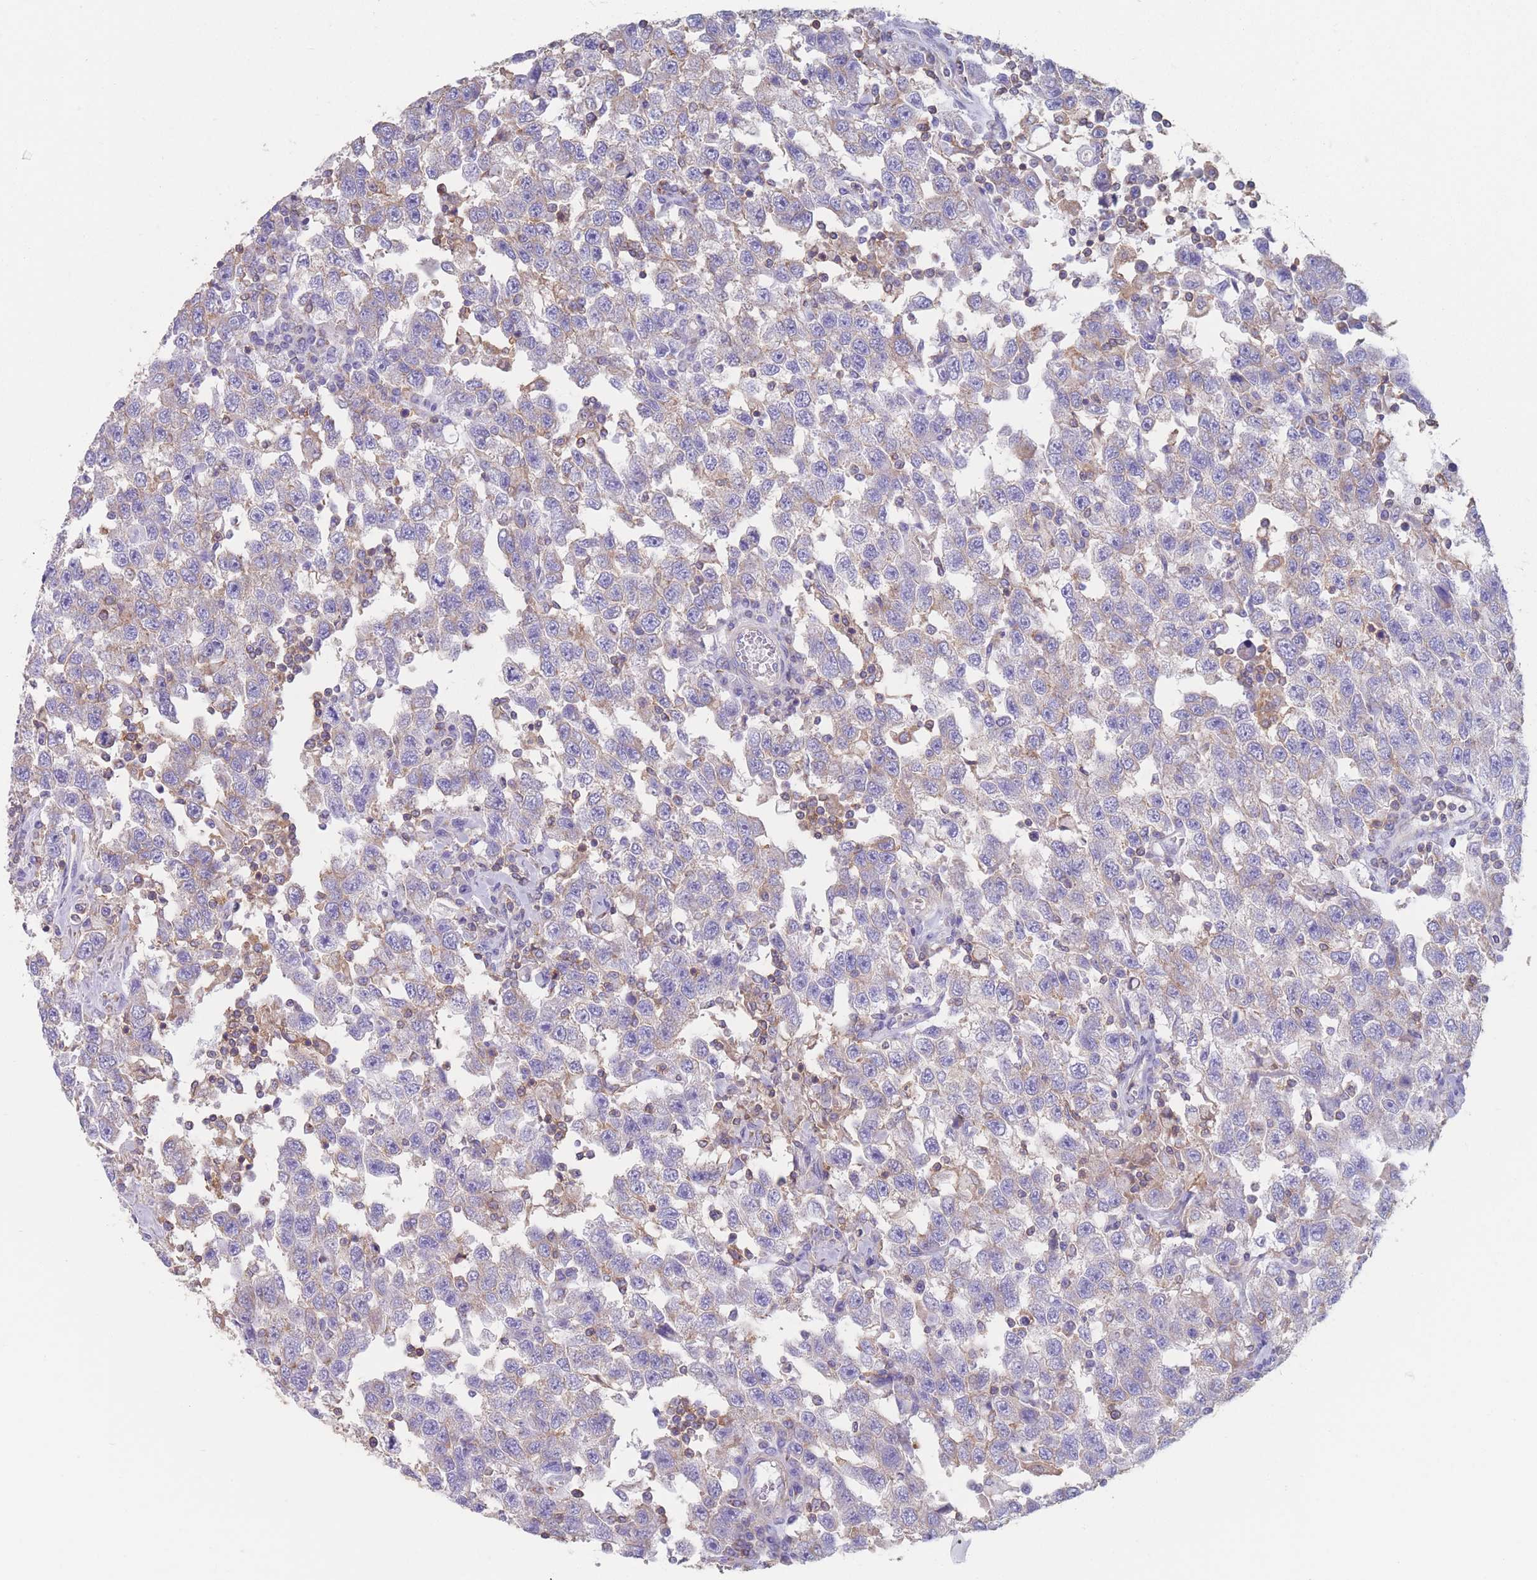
{"staining": {"intensity": "negative", "quantity": "none", "location": "none"}, "tissue": "testis cancer", "cell_type": "Tumor cells", "image_type": "cancer", "snomed": [{"axis": "morphology", "description": "Seminoma, NOS"}, {"axis": "topography", "description": "Testis"}], "caption": "High power microscopy micrograph of an immunohistochemistry photomicrograph of testis cancer (seminoma), revealing no significant staining in tumor cells.", "gene": "ADH1A", "patient": {"sex": "male", "age": 41}}